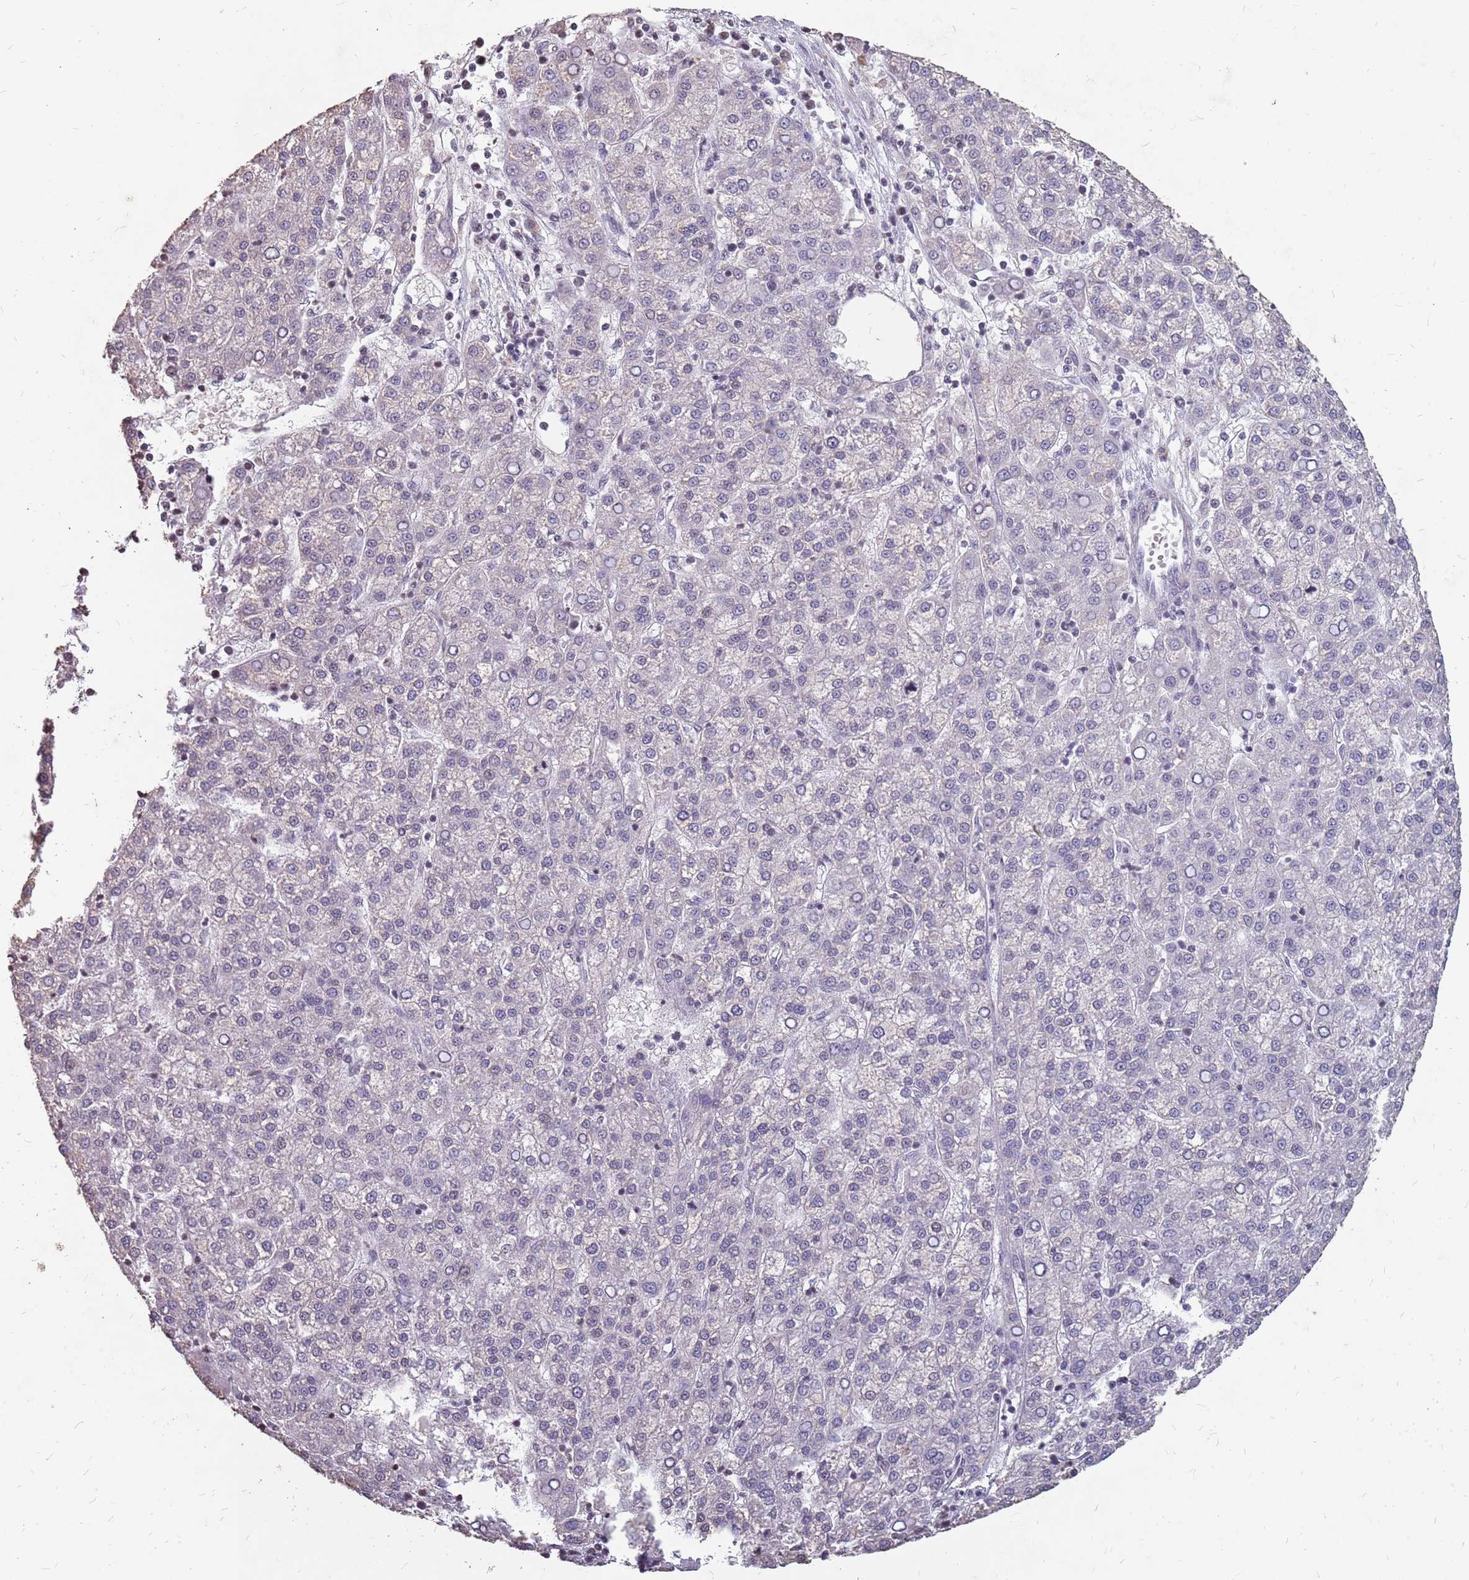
{"staining": {"intensity": "negative", "quantity": "none", "location": "none"}, "tissue": "liver cancer", "cell_type": "Tumor cells", "image_type": "cancer", "snomed": [{"axis": "morphology", "description": "Carcinoma, Hepatocellular, NOS"}, {"axis": "topography", "description": "Liver"}], "caption": "Liver cancer (hepatocellular carcinoma) was stained to show a protein in brown. There is no significant positivity in tumor cells.", "gene": "NEK6", "patient": {"sex": "female", "age": 58}}